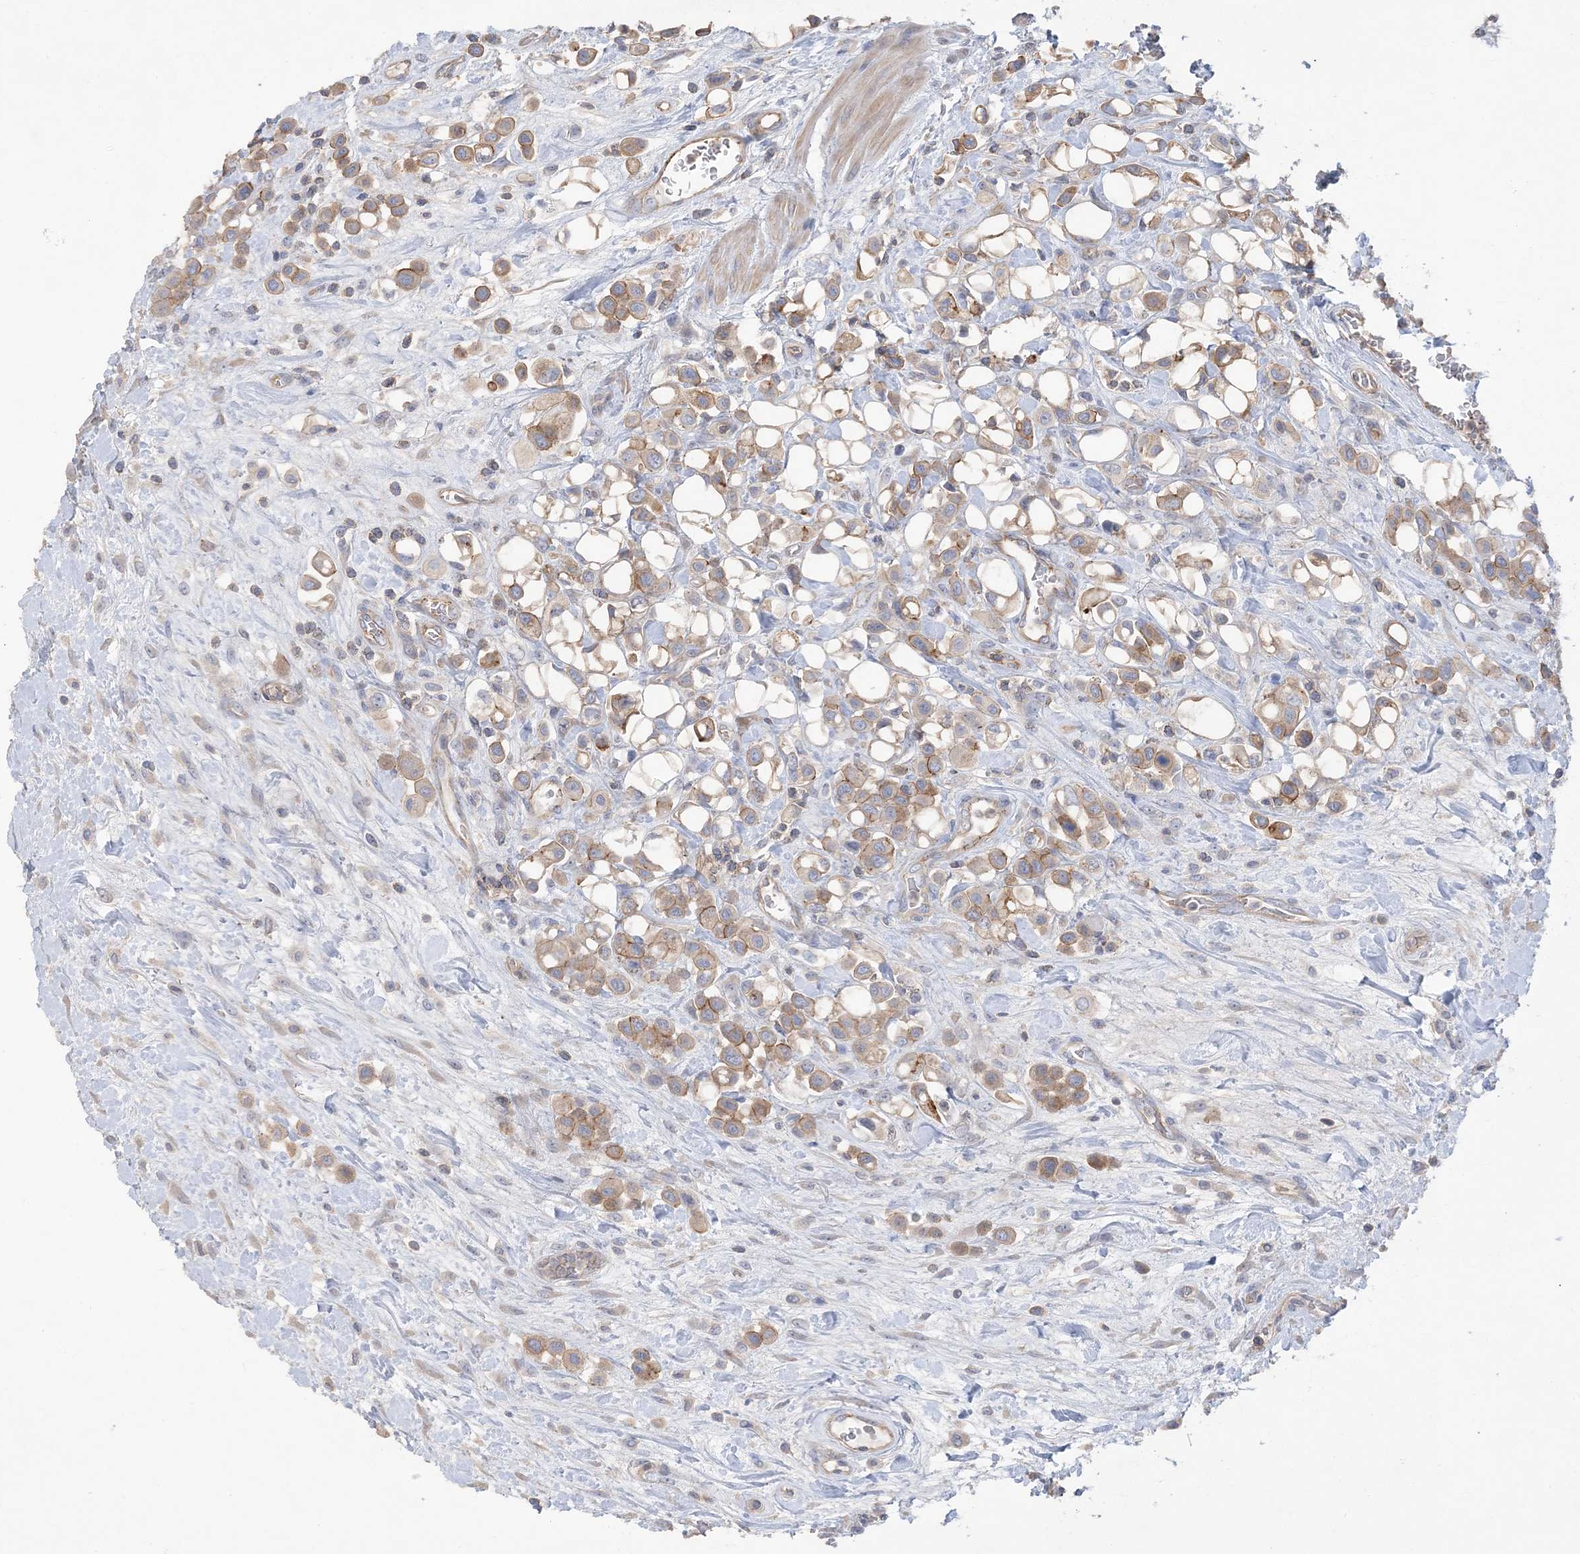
{"staining": {"intensity": "moderate", "quantity": ">75%", "location": "cytoplasmic/membranous"}, "tissue": "urothelial cancer", "cell_type": "Tumor cells", "image_type": "cancer", "snomed": [{"axis": "morphology", "description": "Urothelial carcinoma, High grade"}, {"axis": "topography", "description": "Urinary bladder"}], "caption": "An image of human high-grade urothelial carcinoma stained for a protein demonstrates moderate cytoplasmic/membranous brown staining in tumor cells.", "gene": "PIGC", "patient": {"sex": "male", "age": 50}}